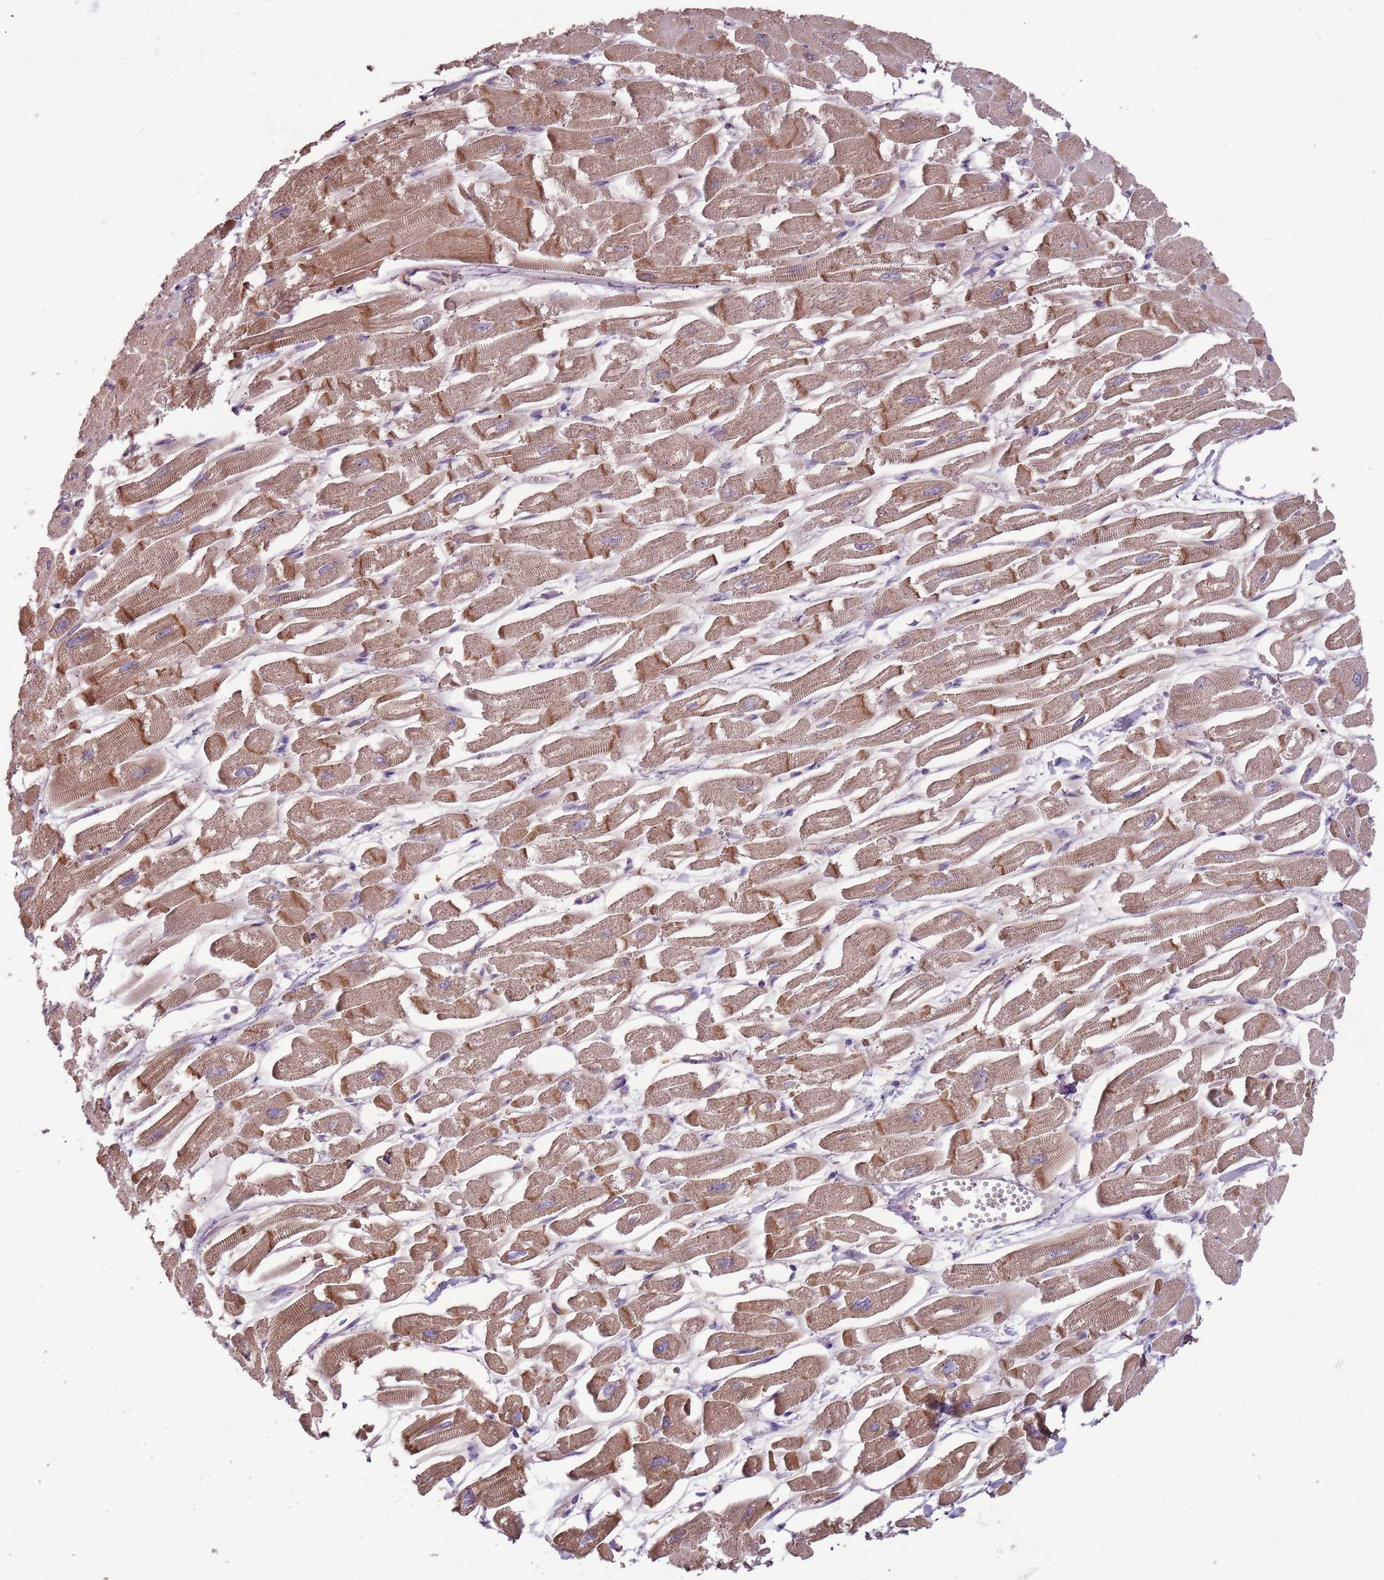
{"staining": {"intensity": "moderate", "quantity": ">75%", "location": "cytoplasmic/membranous"}, "tissue": "heart muscle", "cell_type": "Cardiomyocytes", "image_type": "normal", "snomed": [{"axis": "morphology", "description": "Normal tissue, NOS"}, {"axis": "topography", "description": "Heart"}], "caption": "Immunohistochemistry (IHC) histopathology image of unremarkable heart muscle: heart muscle stained using immunohistochemistry (IHC) displays medium levels of moderate protein expression localized specifically in the cytoplasmic/membranous of cardiomyocytes, appearing as a cytoplasmic/membranous brown color.", "gene": "FECH", "patient": {"sex": "male", "age": 54}}